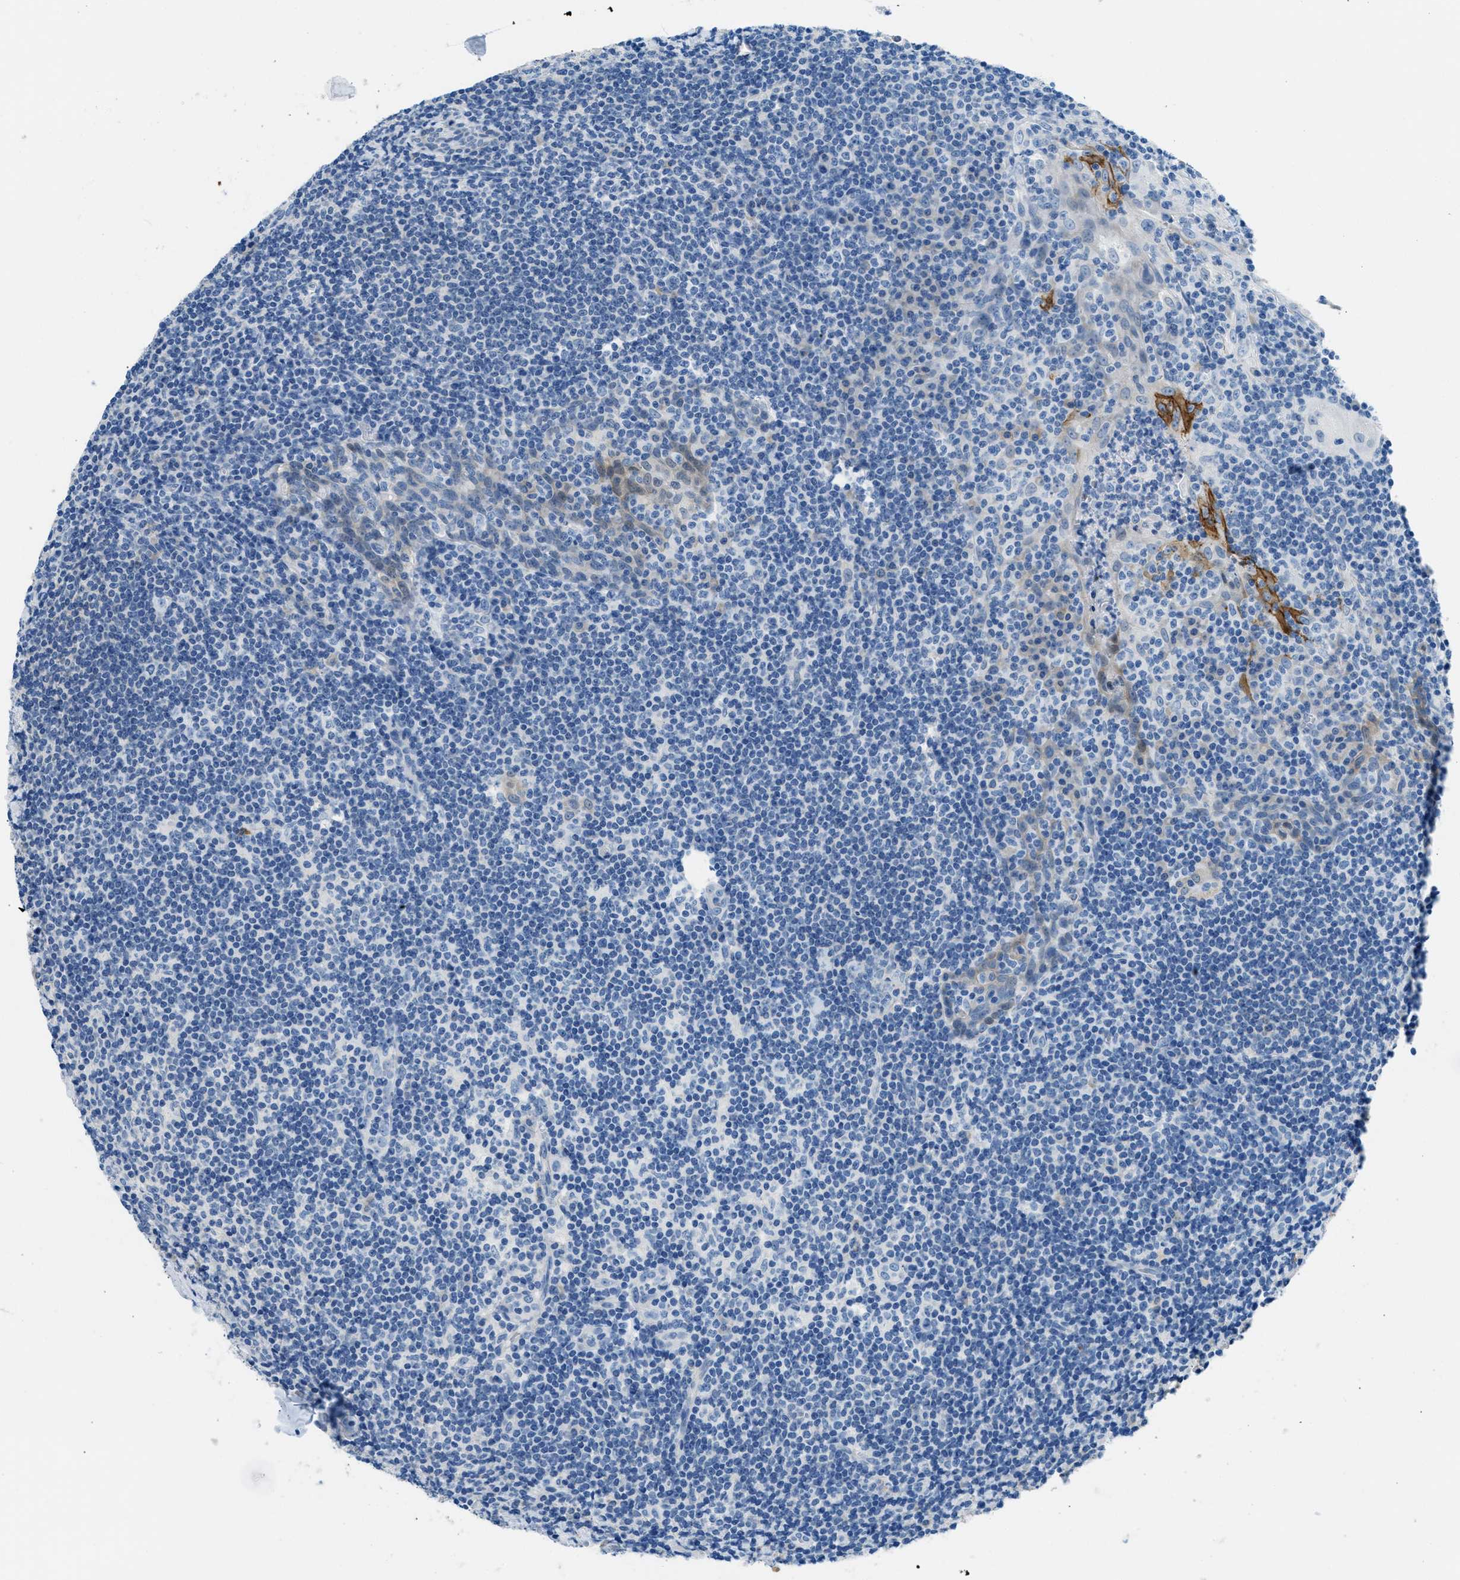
{"staining": {"intensity": "negative", "quantity": "none", "location": "none"}, "tissue": "tonsil", "cell_type": "Germinal center cells", "image_type": "normal", "snomed": [{"axis": "morphology", "description": "Normal tissue, NOS"}, {"axis": "topography", "description": "Tonsil"}], "caption": "High power microscopy histopathology image of an IHC histopathology image of benign tonsil, revealing no significant positivity in germinal center cells. (DAB (3,3'-diaminobenzidine) IHC, high magnification).", "gene": "CLDN18", "patient": {"sex": "male", "age": 37}}